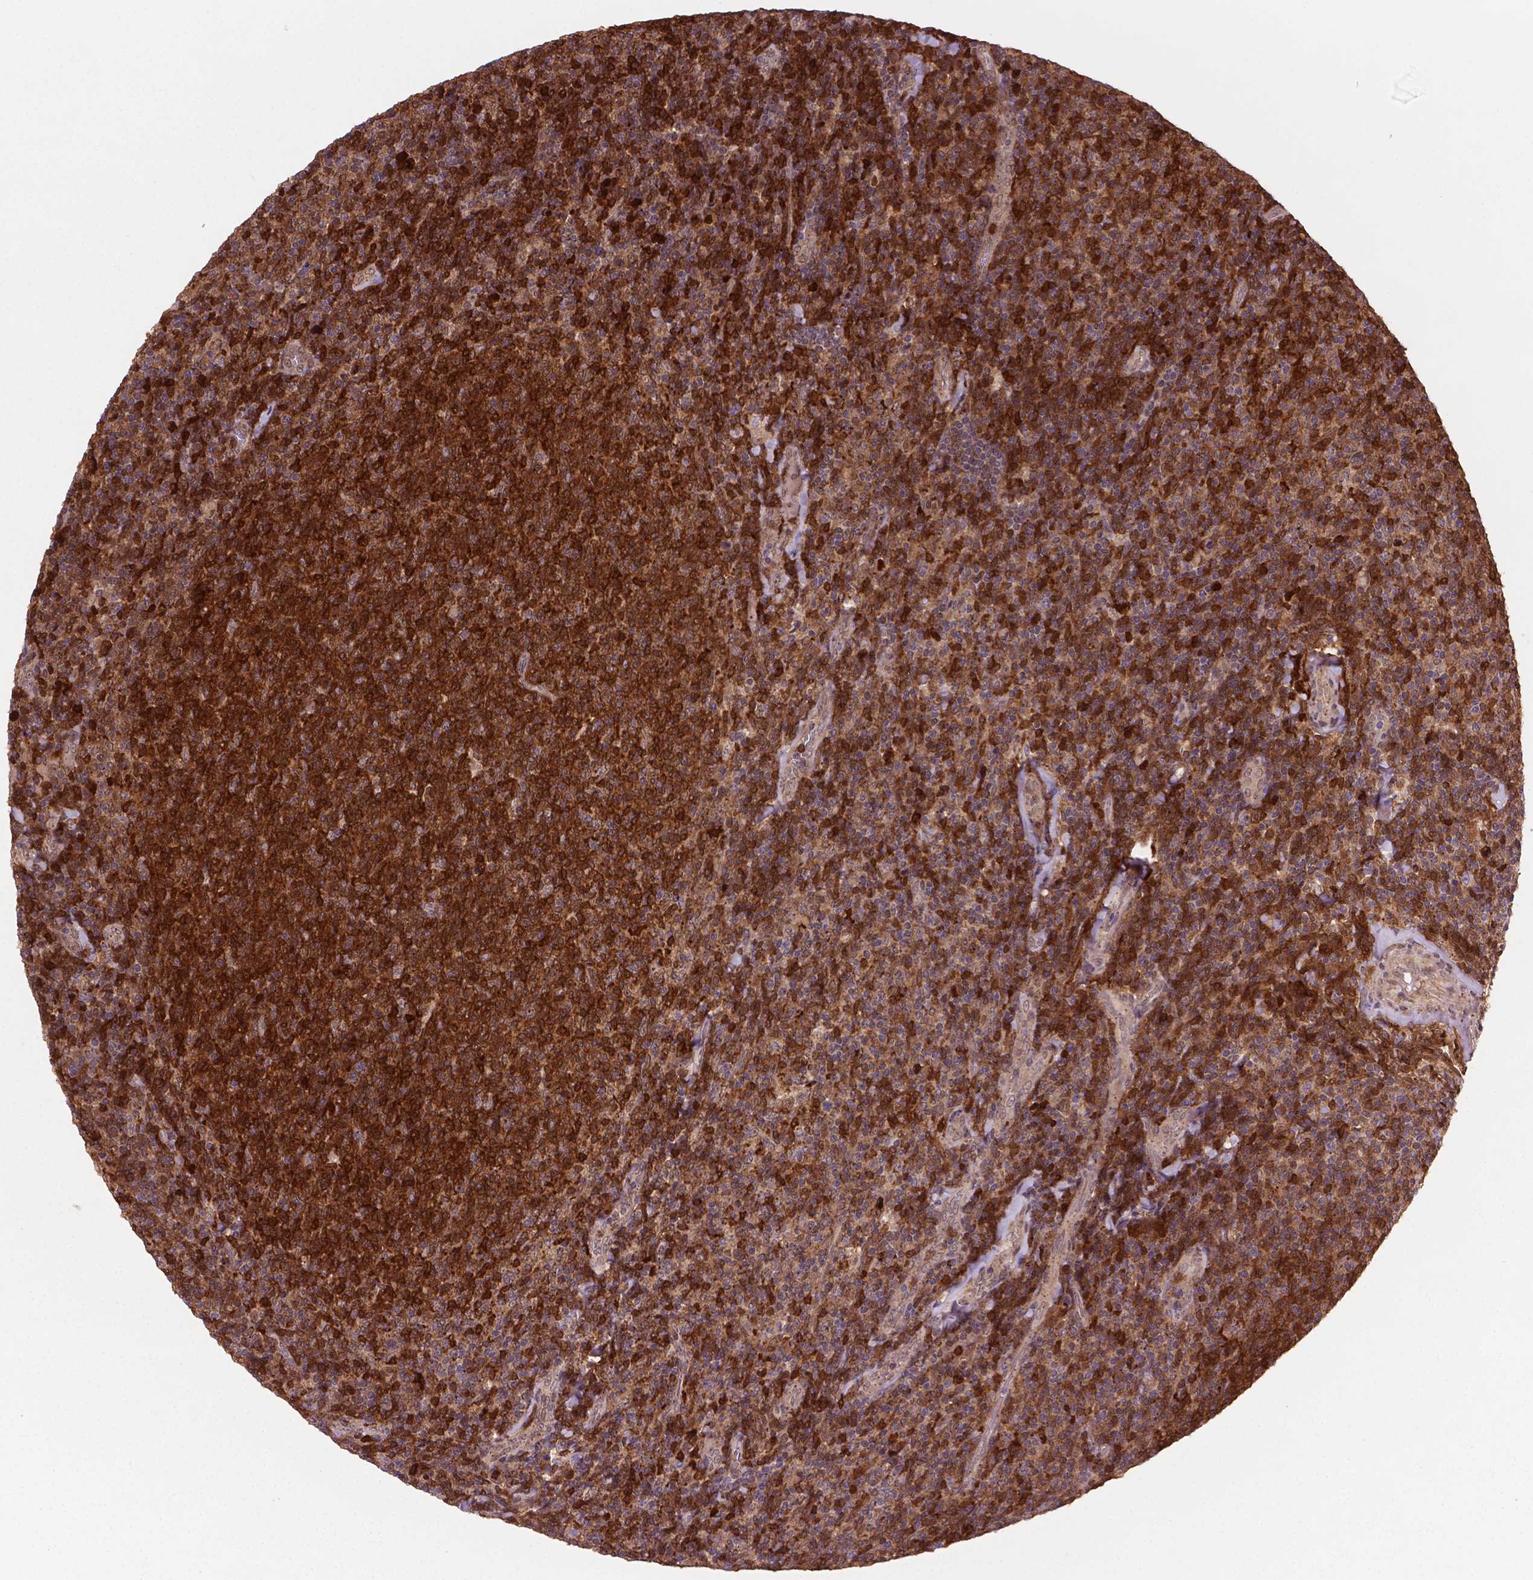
{"staining": {"intensity": "moderate", "quantity": ">75%", "location": "cytoplasmic/membranous,nuclear"}, "tissue": "lymphoma", "cell_type": "Tumor cells", "image_type": "cancer", "snomed": [{"axis": "morphology", "description": "Malignant lymphoma, non-Hodgkin's type, Low grade"}, {"axis": "topography", "description": "Lymph node"}], "caption": "Immunohistochemistry (IHC) (DAB) staining of human lymphoma displays moderate cytoplasmic/membranous and nuclear protein staining in about >75% of tumor cells.", "gene": "PLIN3", "patient": {"sex": "male", "age": 52}}